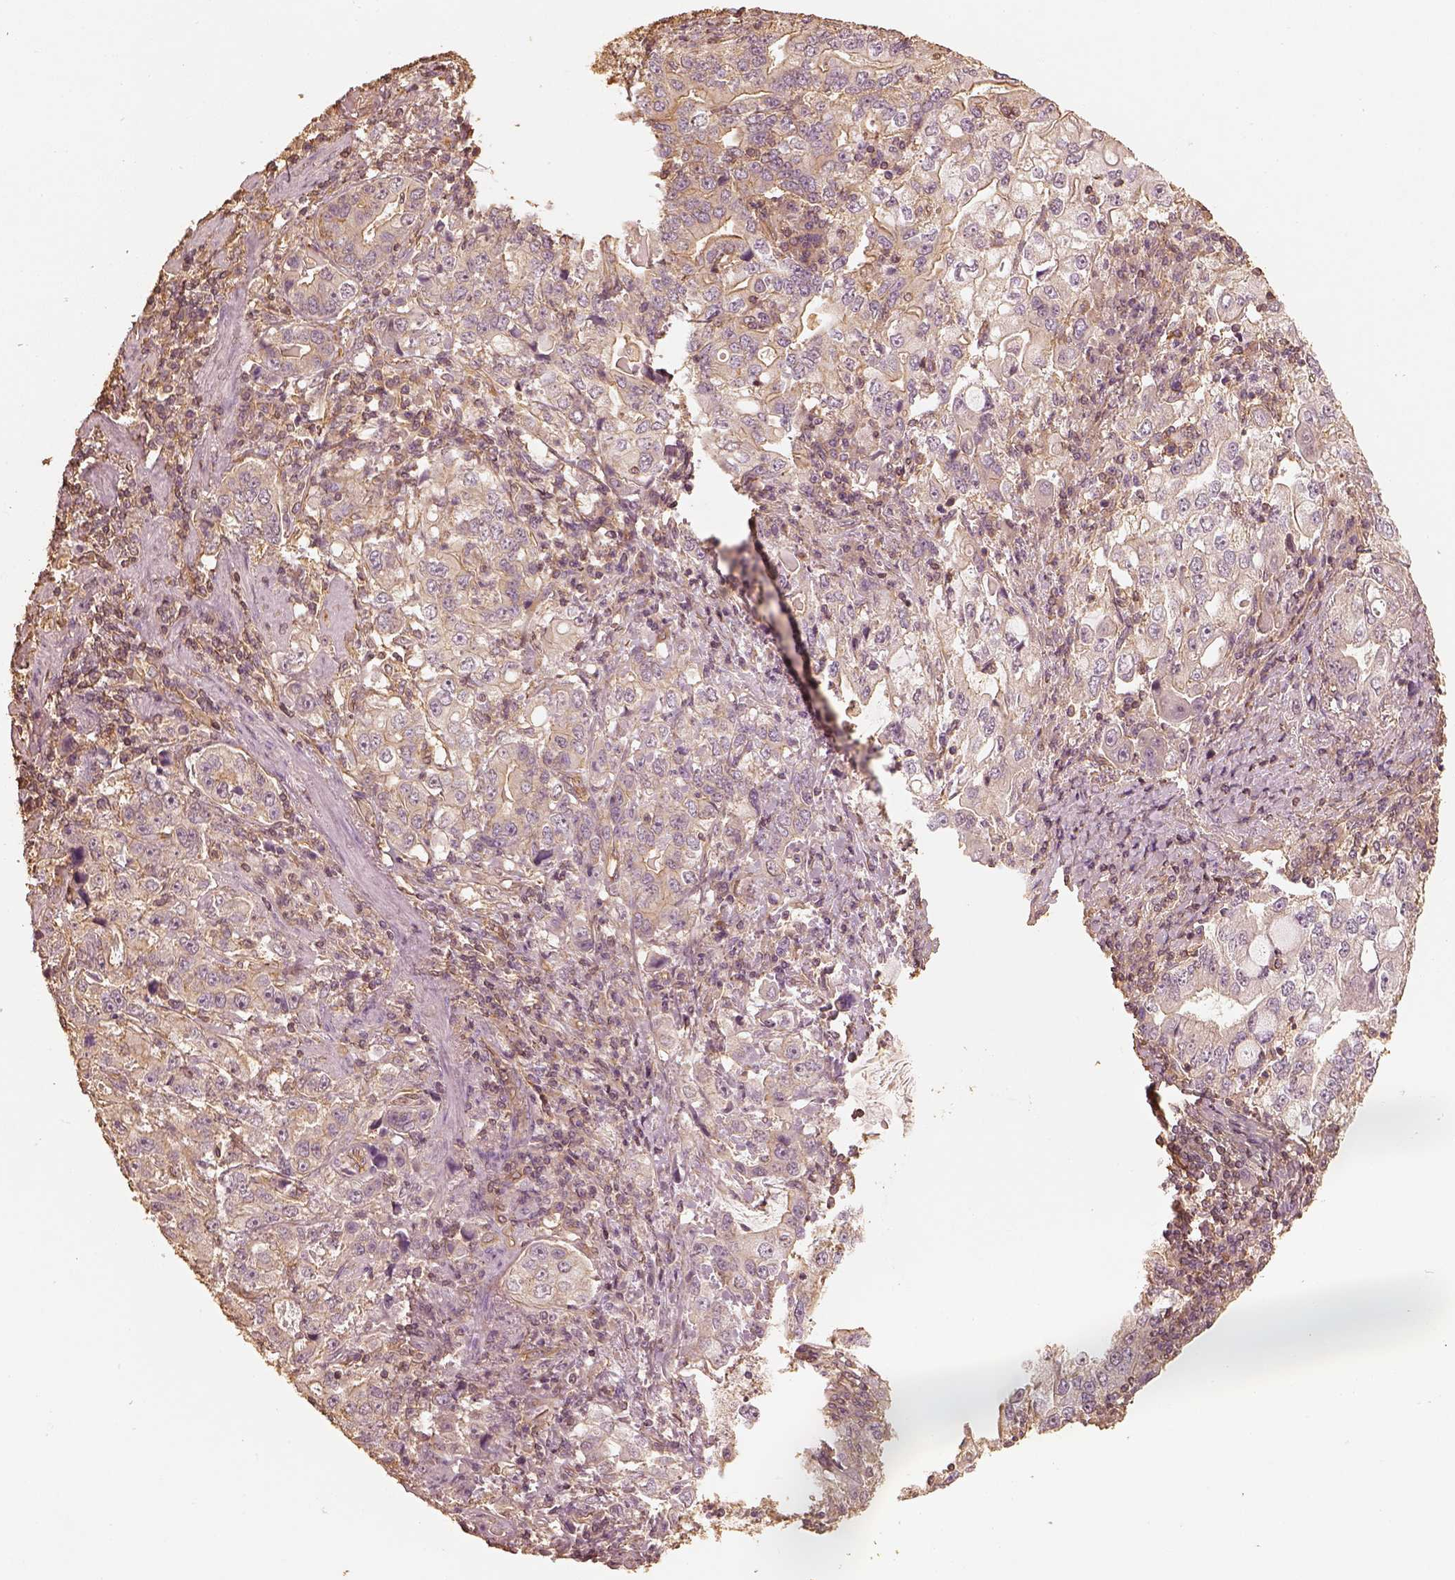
{"staining": {"intensity": "weak", "quantity": ">75%", "location": "cytoplasmic/membranous"}, "tissue": "stomach cancer", "cell_type": "Tumor cells", "image_type": "cancer", "snomed": [{"axis": "morphology", "description": "Adenocarcinoma, NOS"}, {"axis": "topography", "description": "Stomach, lower"}], "caption": "Protein analysis of stomach cancer (adenocarcinoma) tissue reveals weak cytoplasmic/membranous positivity in approximately >75% of tumor cells.", "gene": "WDR7", "patient": {"sex": "female", "age": 72}}